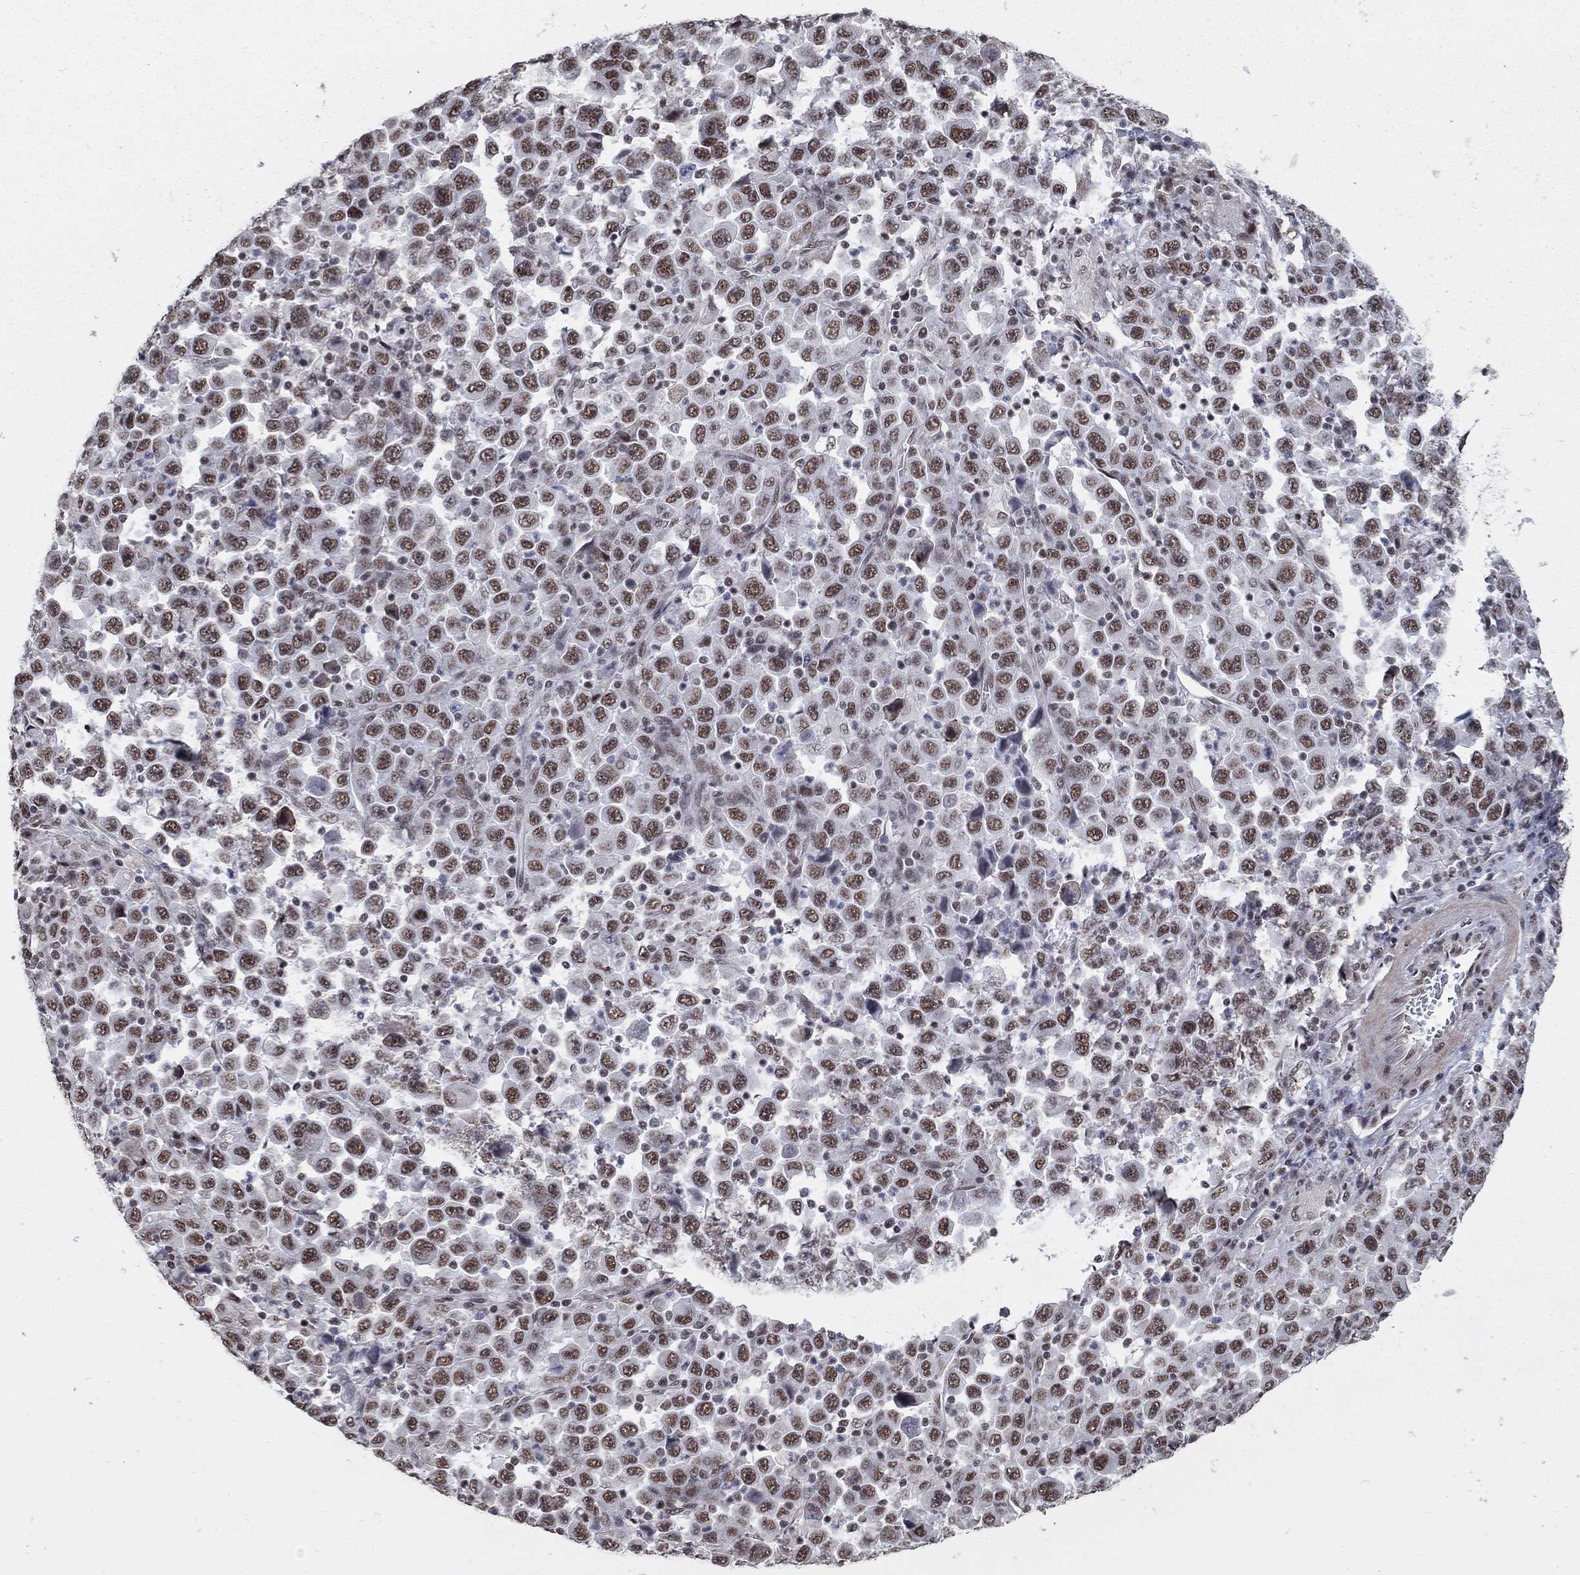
{"staining": {"intensity": "moderate", "quantity": ">75%", "location": "nuclear"}, "tissue": "stomach cancer", "cell_type": "Tumor cells", "image_type": "cancer", "snomed": [{"axis": "morphology", "description": "Normal tissue, NOS"}, {"axis": "morphology", "description": "Adenocarcinoma, NOS"}, {"axis": "topography", "description": "Stomach, upper"}, {"axis": "topography", "description": "Stomach"}], "caption": "A high-resolution image shows immunohistochemistry (IHC) staining of stomach adenocarcinoma, which shows moderate nuclear positivity in about >75% of tumor cells.", "gene": "PNISR", "patient": {"sex": "male", "age": 59}}